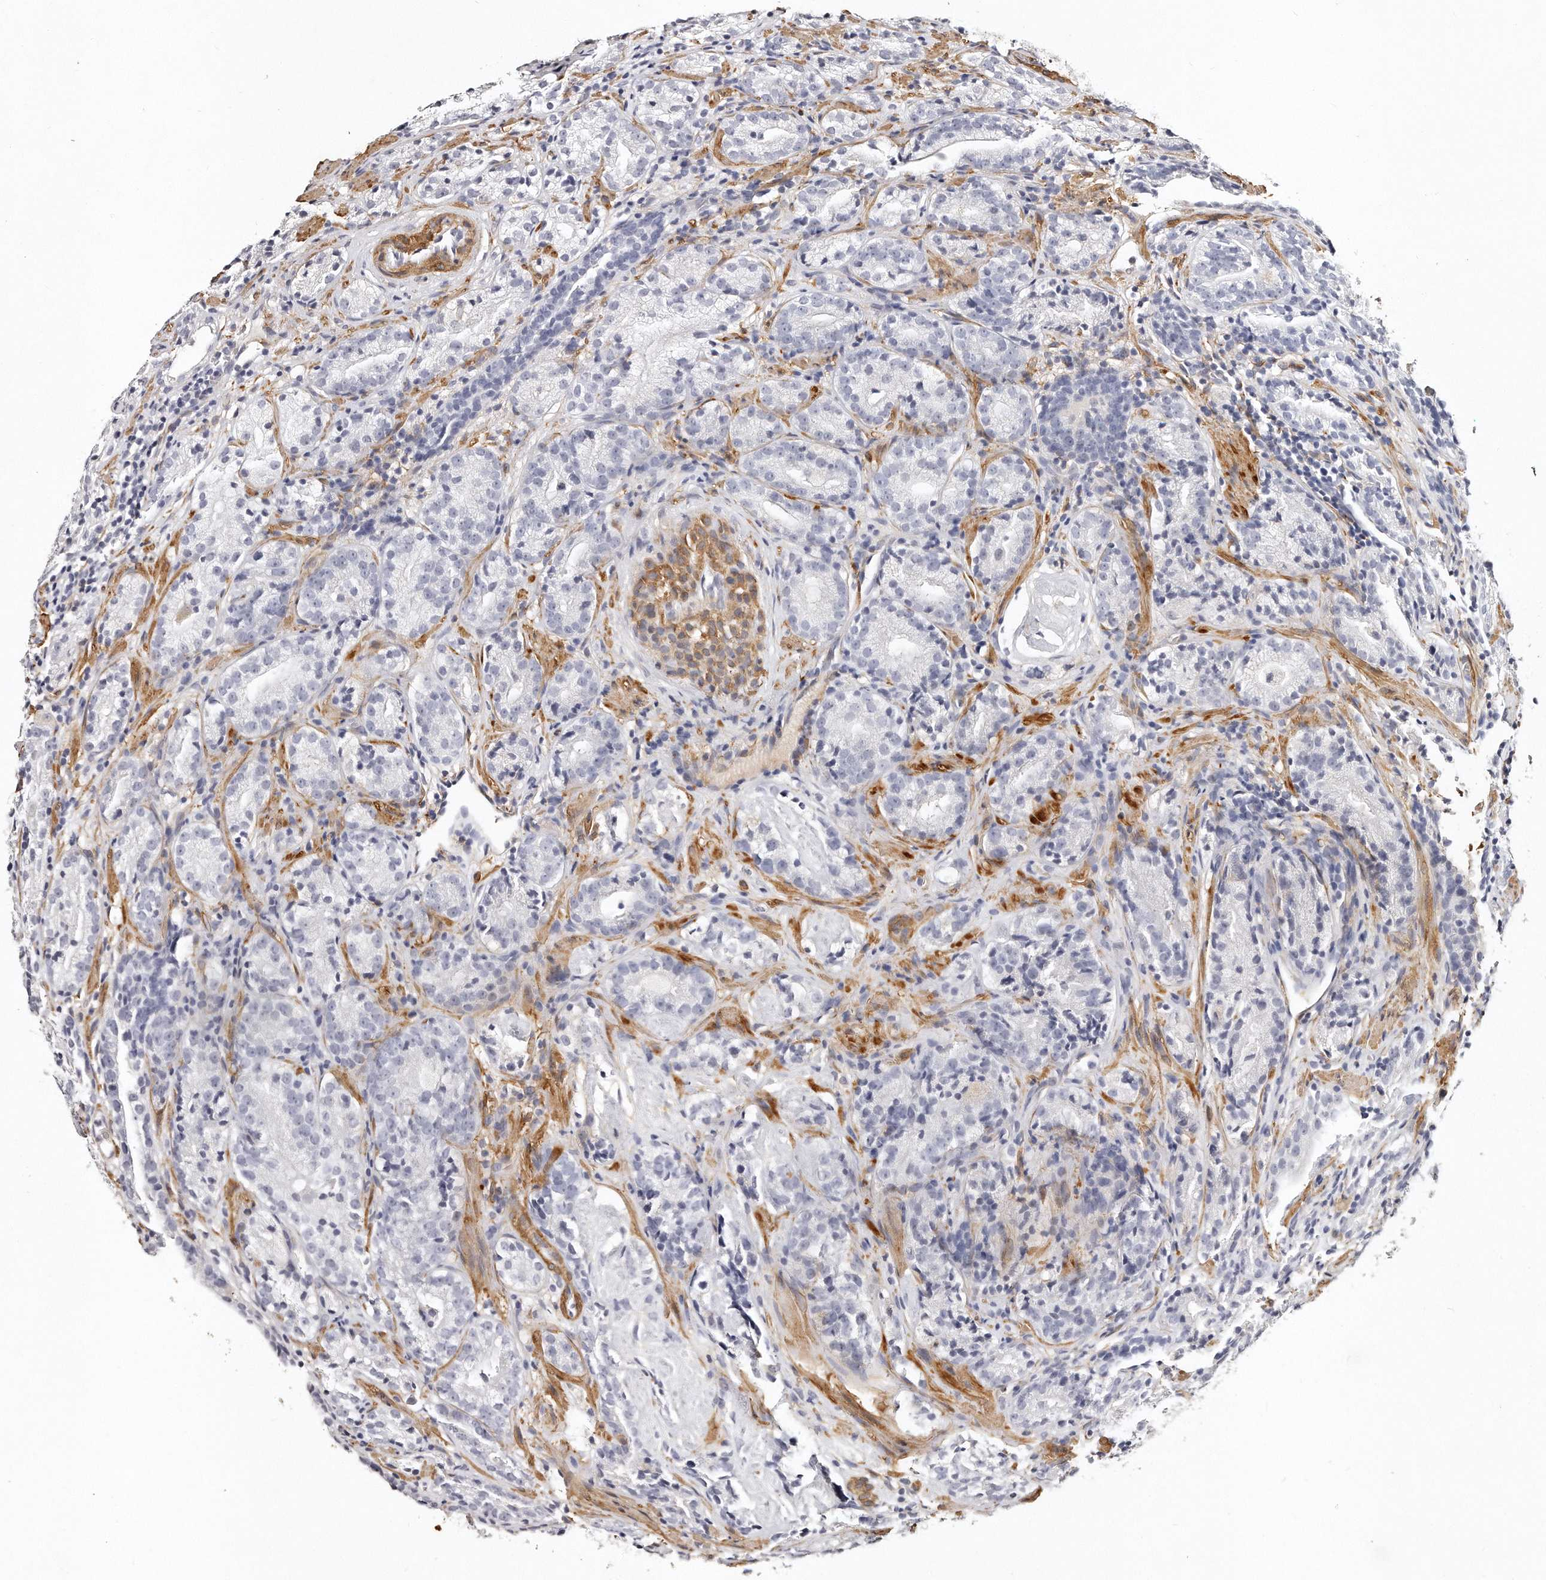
{"staining": {"intensity": "negative", "quantity": "none", "location": "none"}, "tissue": "prostate cancer", "cell_type": "Tumor cells", "image_type": "cancer", "snomed": [{"axis": "morphology", "description": "Adenocarcinoma, High grade"}, {"axis": "topography", "description": "Prostate"}], "caption": "Immunohistochemistry (IHC) histopathology image of human adenocarcinoma (high-grade) (prostate) stained for a protein (brown), which exhibits no staining in tumor cells.", "gene": "LMOD1", "patient": {"sex": "male", "age": 56}}